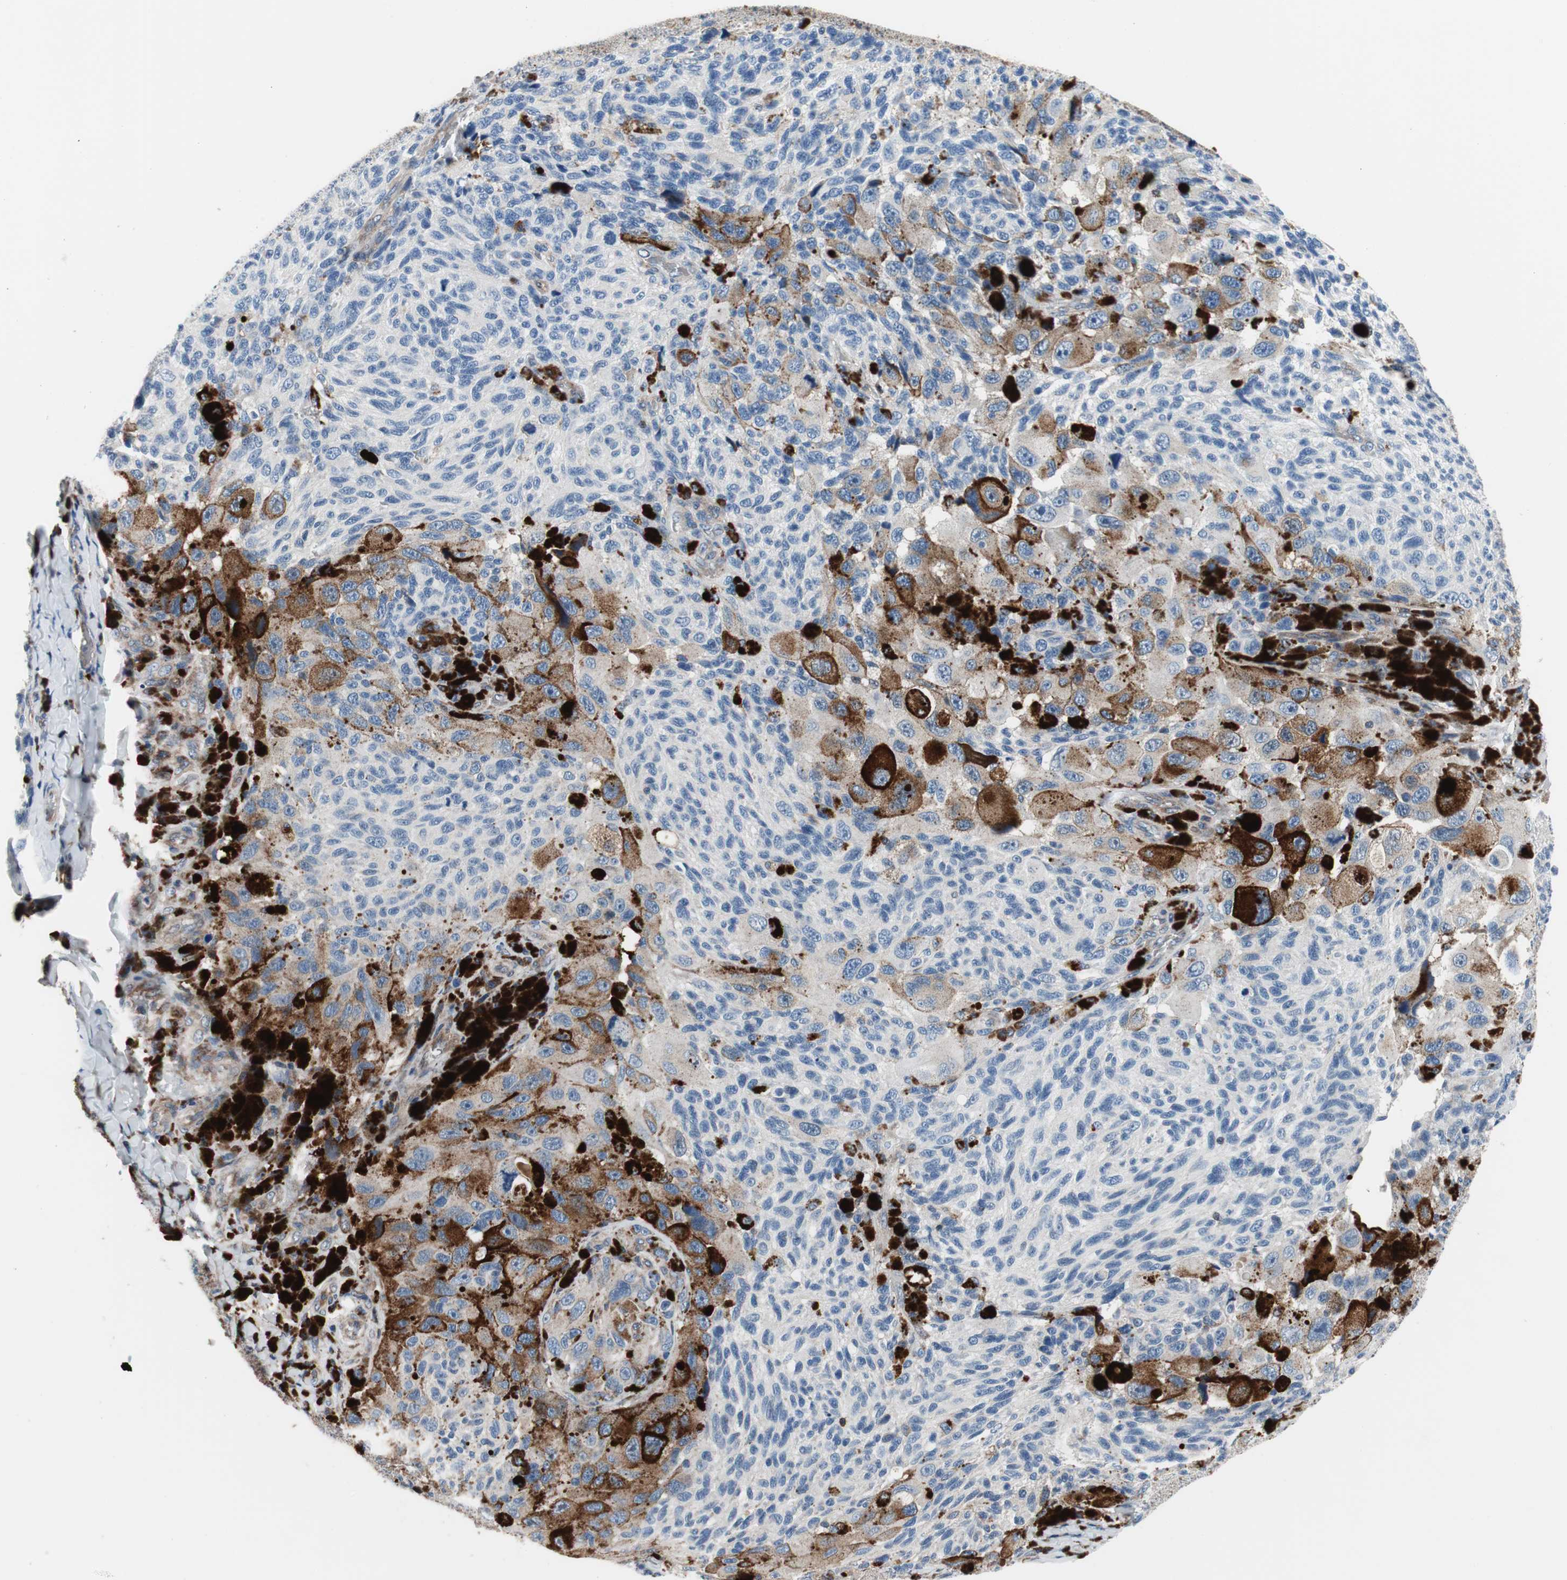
{"staining": {"intensity": "moderate", "quantity": "<25%", "location": "cytoplasmic/membranous"}, "tissue": "melanoma", "cell_type": "Tumor cells", "image_type": "cancer", "snomed": [{"axis": "morphology", "description": "Malignant melanoma, NOS"}, {"axis": "topography", "description": "Skin"}], "caption": "Human melanoma stained for a protein (brown) shows moderate cytoplasmic/membranous positive expression in approximately <25% of tumor cells.", "gene": "PRDX2", "patient": {"sex": "female", "age": 73}}